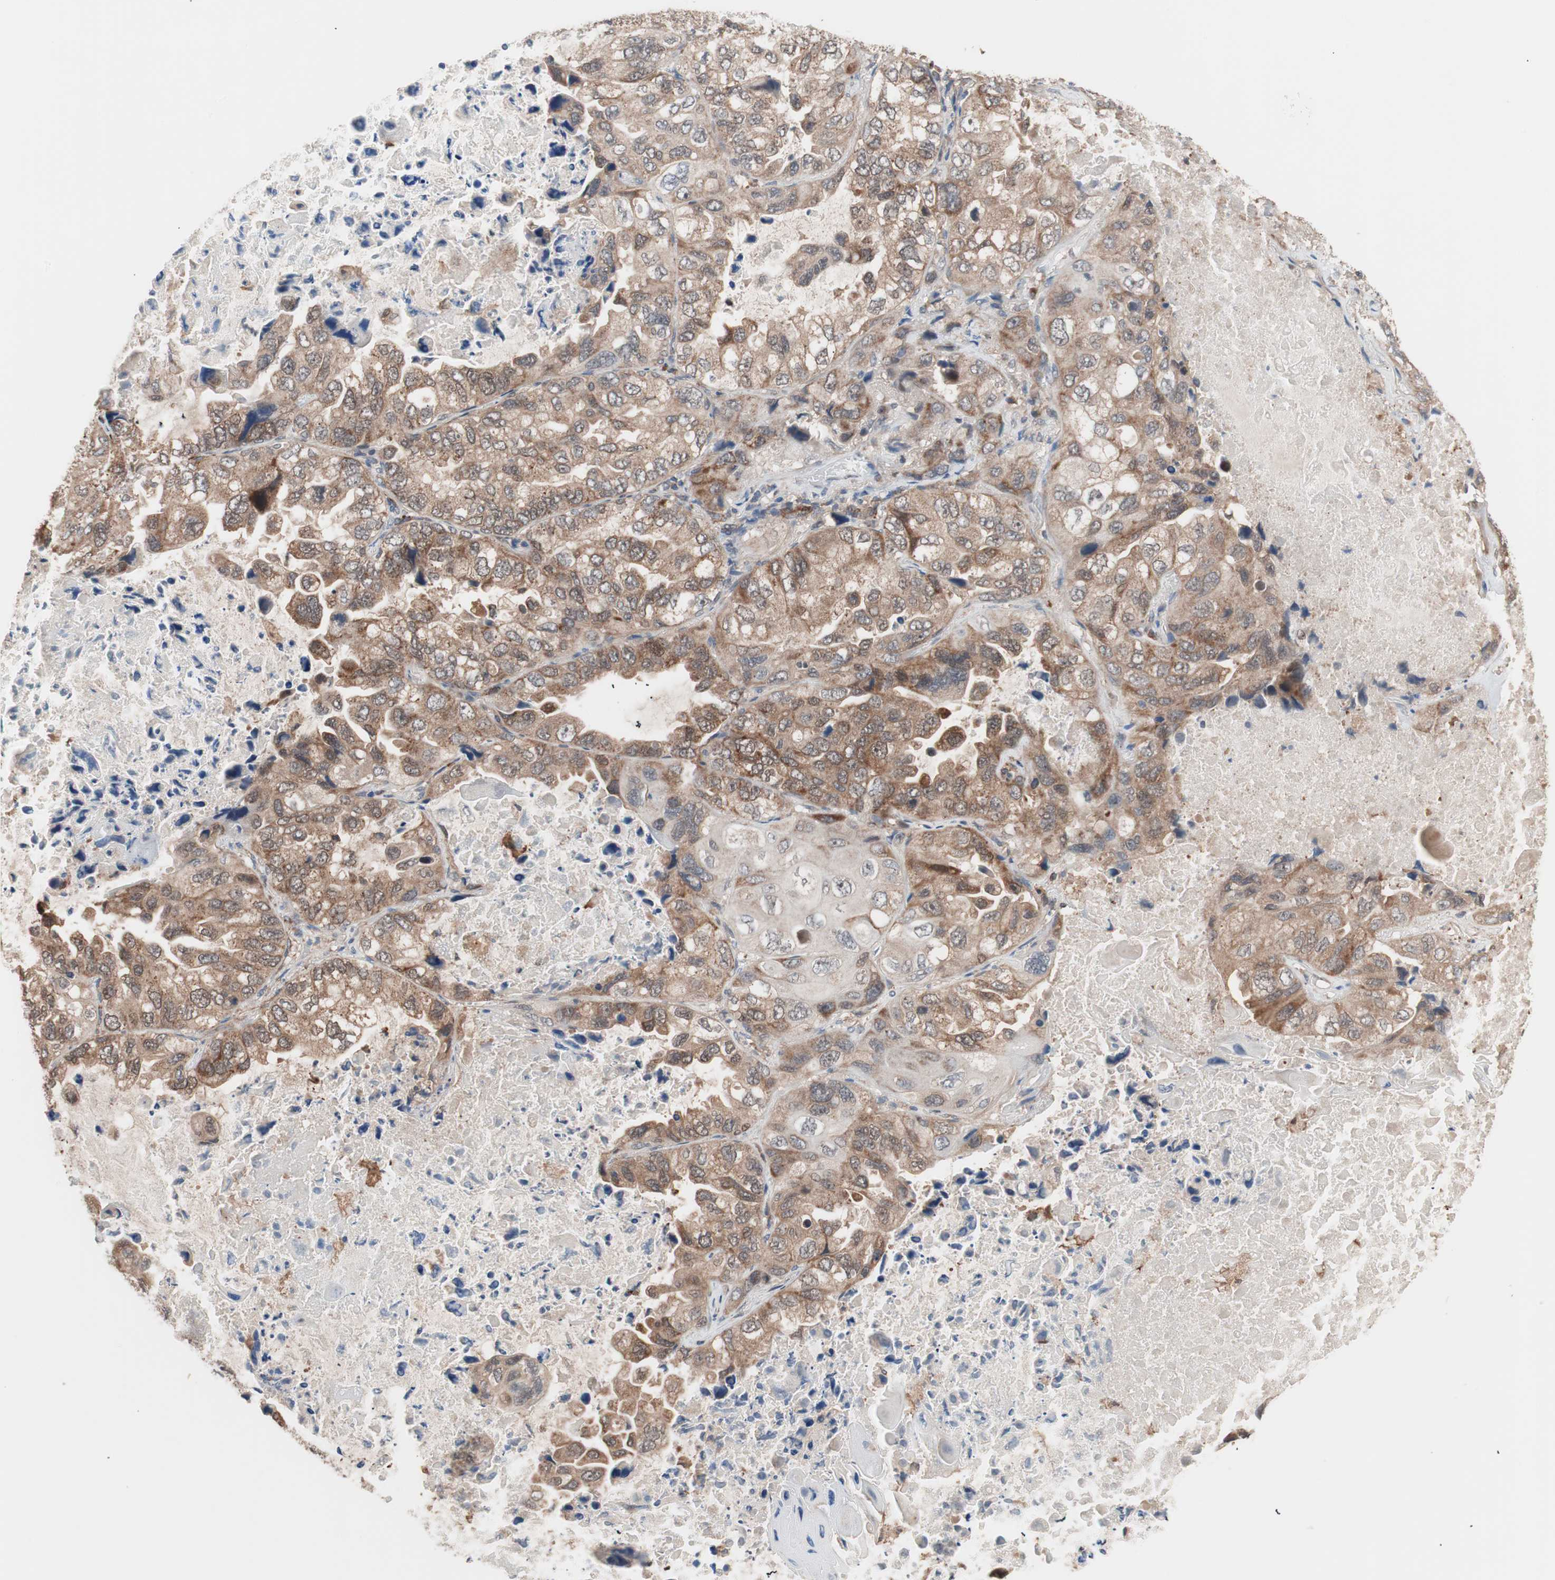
{"staining": {"intensity": "moderate", "quantity": ">75%", "location": "cytoplasmic/membranous"}, "tissue": "lung cancer", "cell_type": "Tumor cells", "image_type": "cancer", "snomed": [{"axis": "morphology", "description": "Squamous cell carcinoma, NOS"}, {"axis": "topography", "description": "Lung"}], "caption": "This histopathology image demonstrates immunohistochemistry (IHC) staining of human lung squamous cell carcinoma, with medium moderate cytoplasmic/membranous expression in about >75% of tumor cells.", "gene": "HMBS", "patient": {"sex": "female", "age": 73}}